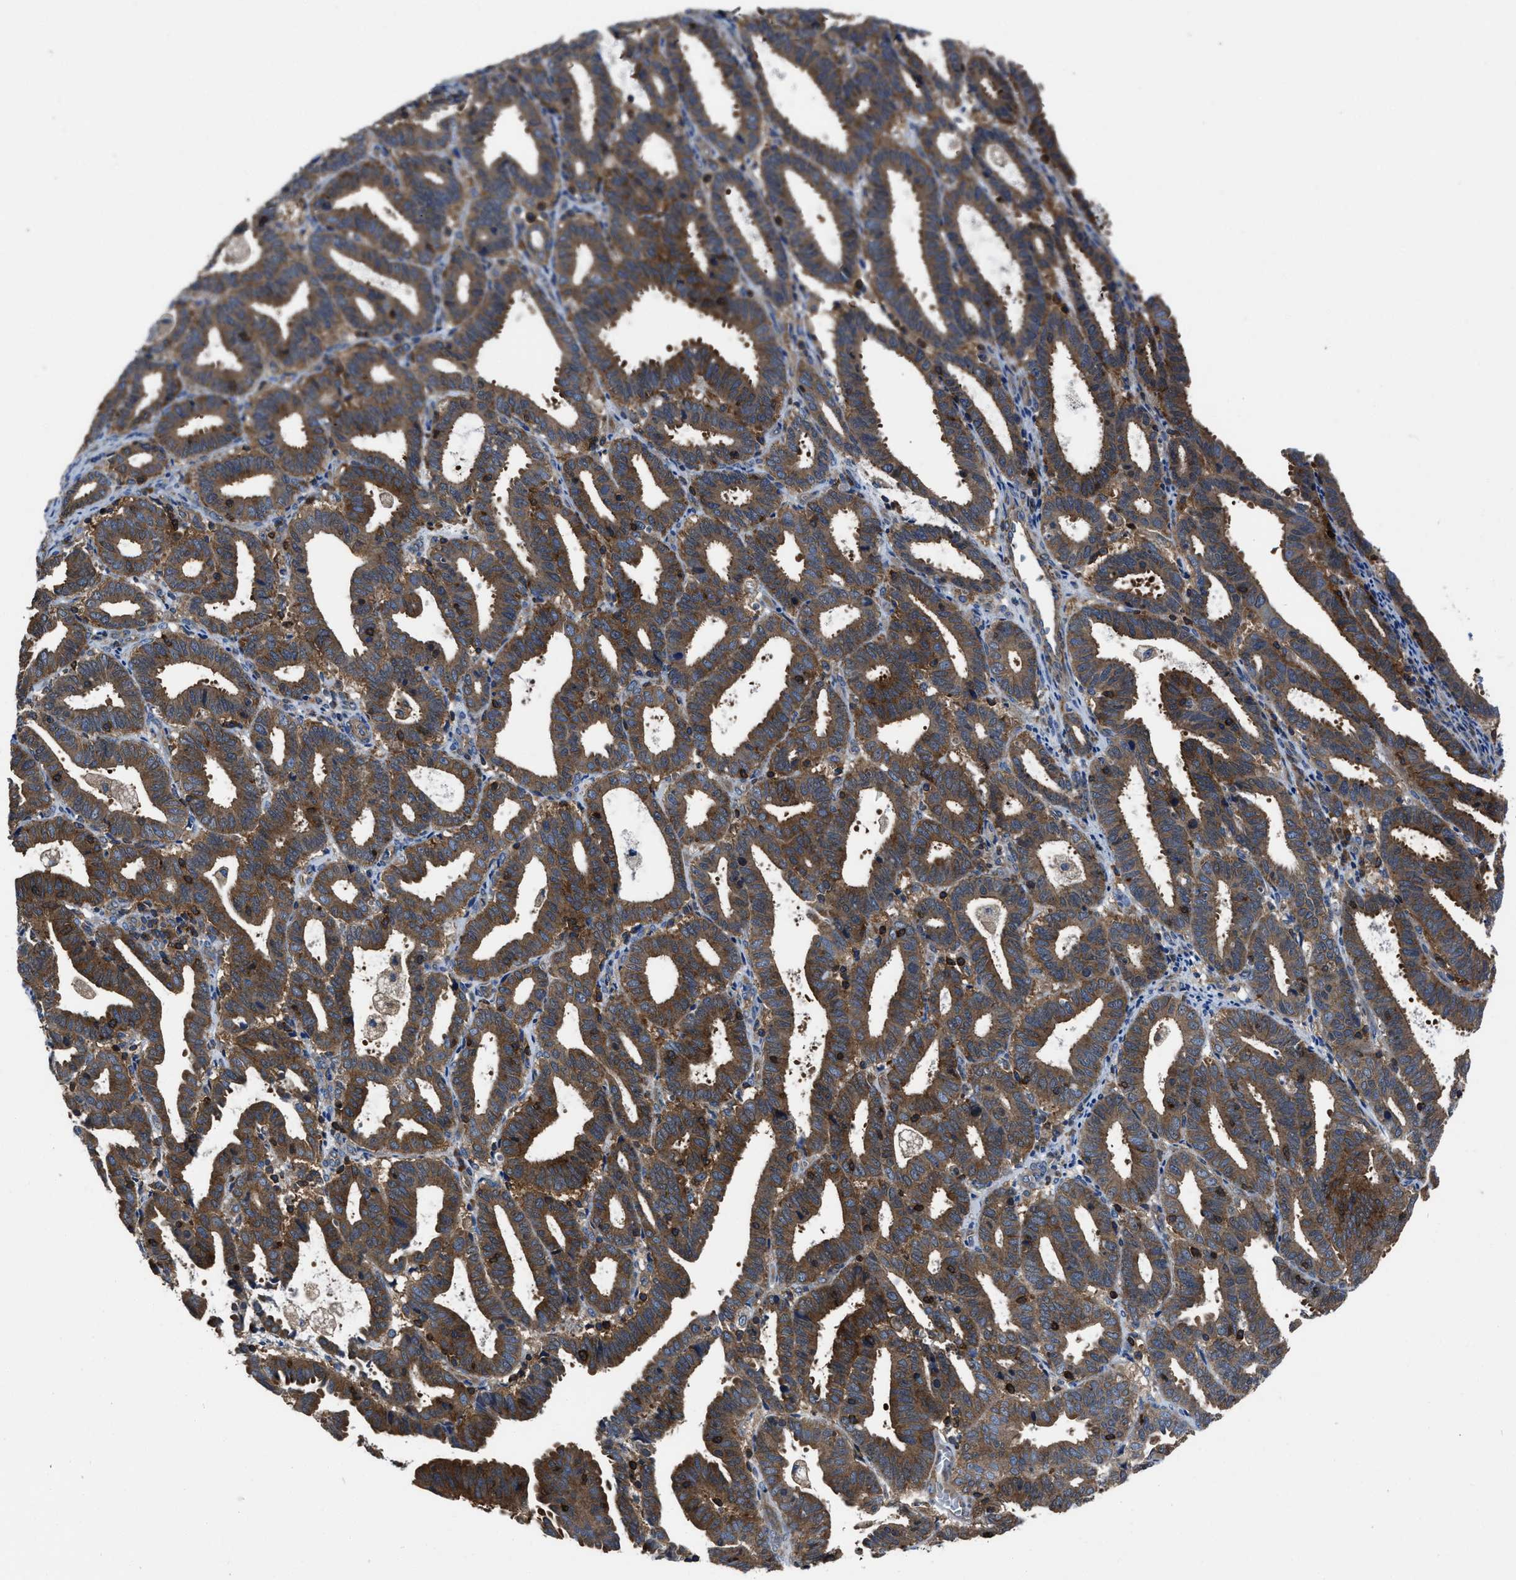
{"staining": {"intensity": "moderate", "quantity": ">75%", "location": "cytoplasmic/membranous"}, "tissue": "endometrial cancer", "cell_type": "Tumor cells", "image_type": "cancer", "snomed": [{"axis": "morphology", "description": "Adenocarcinoma, NOS"}, {"axis": "topography", "description": "Uterus"}], "caption": "Protein analysis of endometrial cancer (adenocarcinoma) tissue reveals moderate cytoplasmic/membranous expression in approximately >75% of tumor cells.", "gene": "YARS1", "patient": {"sex": "female", "age": 83}}